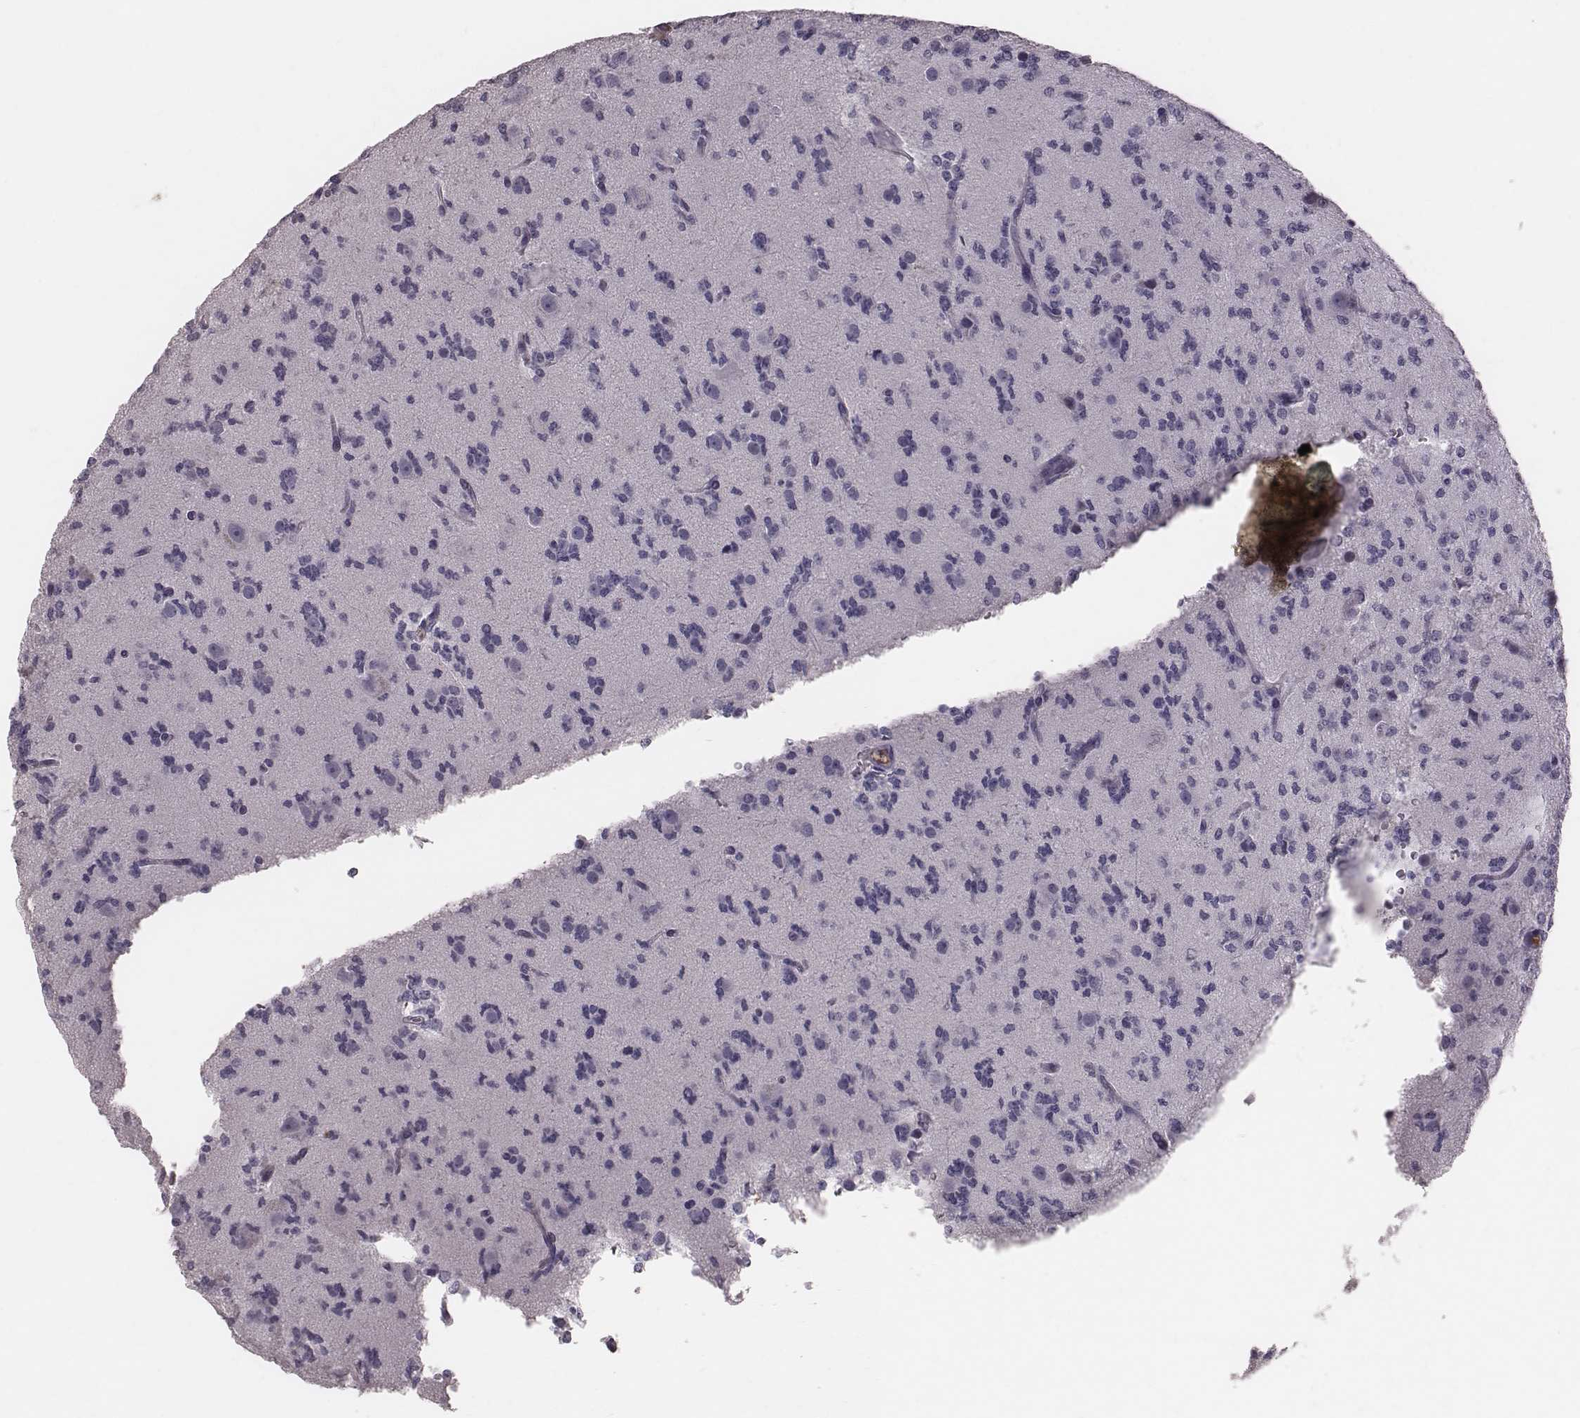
{"staining": {"intensity": "negative", "quantity": "none", "location": "none"}, "tissue": "glioma", "cell_type": "Tumor cells", "image_type": "cancer", "snomed": [{"axis": "morphology", "description": "Glioma, malignant, Low grade"}, {"axis": "topography", "description": "Brain"}], "caption": "Immunohistochemical staining of human glioma demonstrates no significant expression in tumor cells.", "gene": "CFTR", "patient": {"sex": "male", "age": 27}}